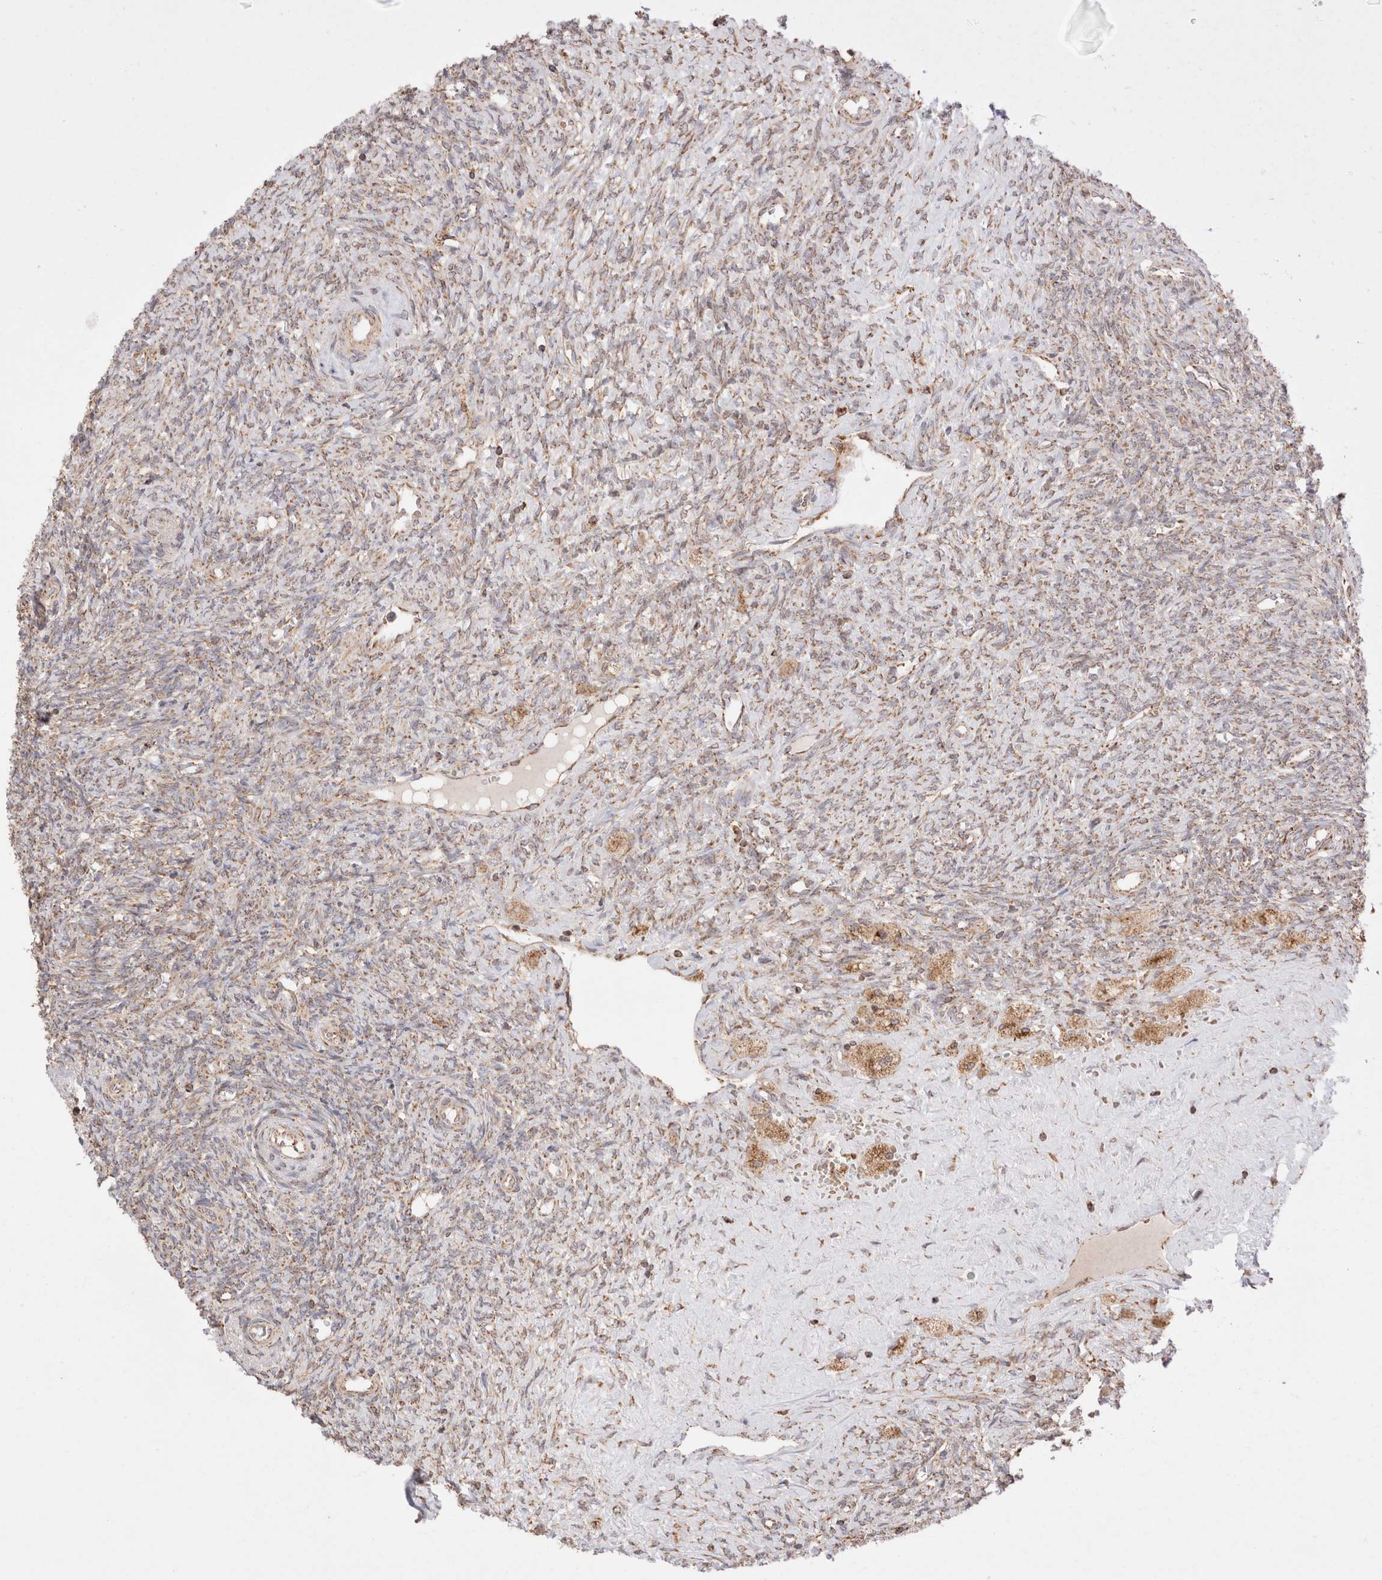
{"staining": {"intensity": "moderate", "quantity": ">75%", "location": "cytoplasmic/membranous"}, "tissue": "ovary", "cell_type": "Follicle cells", "image_type": "normal", "snomed": [{"axis": "morphology", "description": "Normal tissue, NOS"}, {"axis": "topography", "description": "Ovary"}], "caption": "Moderate cytoplasmic/membranous protein positivity is appreciated in about >75% of follicle cells in ovary.", "gene": "TMPPE", "patient": {"sex": "female", "age": 41}}